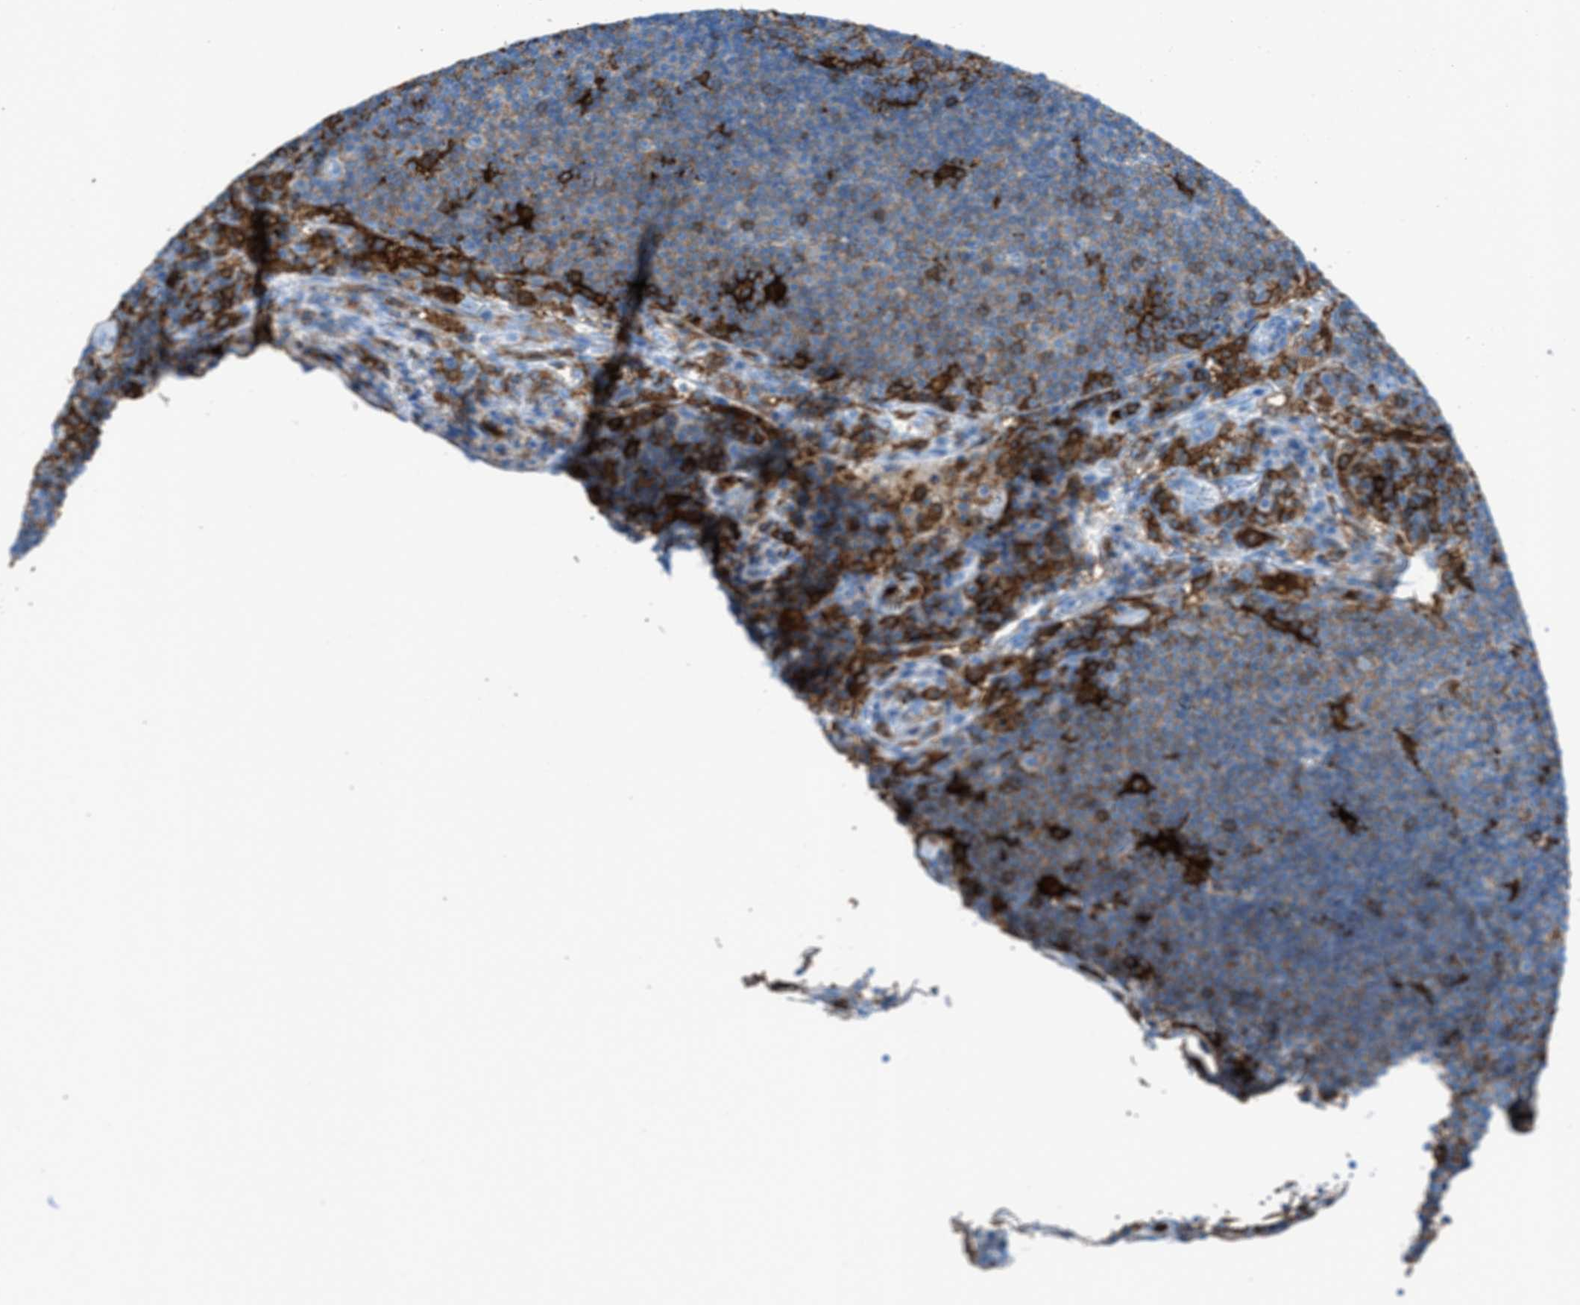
{"staining": {"intensity": "moderate", "quantity": ">75%", "location": "cytoplasmic/membranous"}, "tissue": "lymph node", "cell_type": "Germinal center cells", "image_type": "normal", "snomed": [{"axis": "morphology", "description": "Normal tissue, NOS"}, {"axis": "topography", "description": "Lymph node"}], "caption": "An IHC photomicrograph of benign tissue is shown. Protein staining in brown shows moderate cytoplasmic/membranous positivity in lymph node within germinal center cells.", "gene": "ITGB2", "patient": {"sex": "female", "age": 53}}